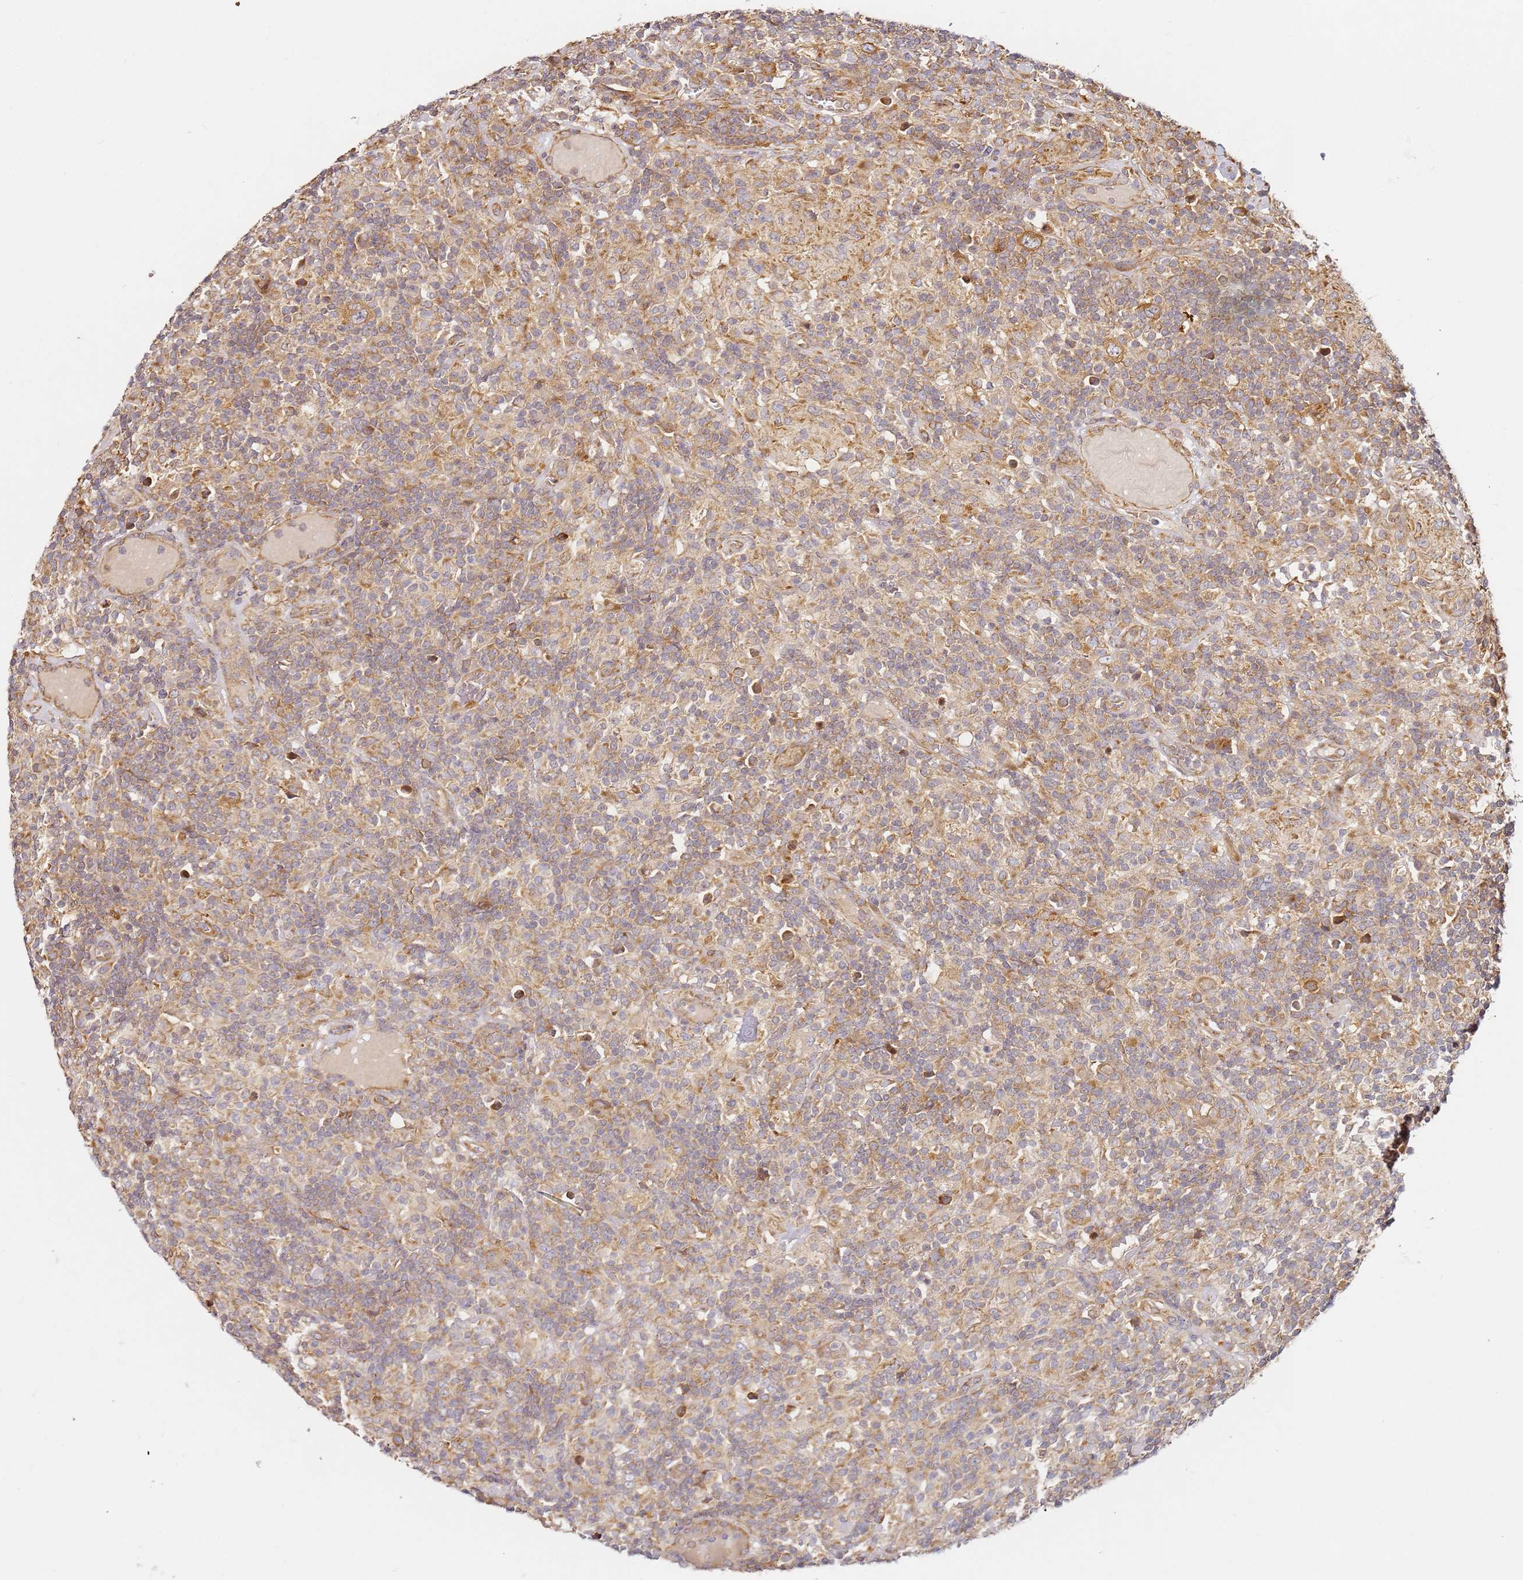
{"staining": {"intensity": "moderate", "quantity": ">75%", "location": "cytoplasmic/membranous"}, "tissue": "lymphoma", "cell_type": "Tumor cells", "image_type": "cancer", "snomed": [{"axis": "morphology", "description": "Hodgkin's disease, NOS"}, {"axis": "topography", "description": "Lymph node"}], "caption": "Moderate cytoplasmic/membranous protein expression is present in approximately >75% of tumor cells in lymphoma. (Stains: DAB (3,3'-diaminobenzidine) in brown, nuclei in blue, Microscopy: brightfield microscopy at high magnification).", "gene": "RPS3A", "patient": {"sex": "male", "age": 70}}